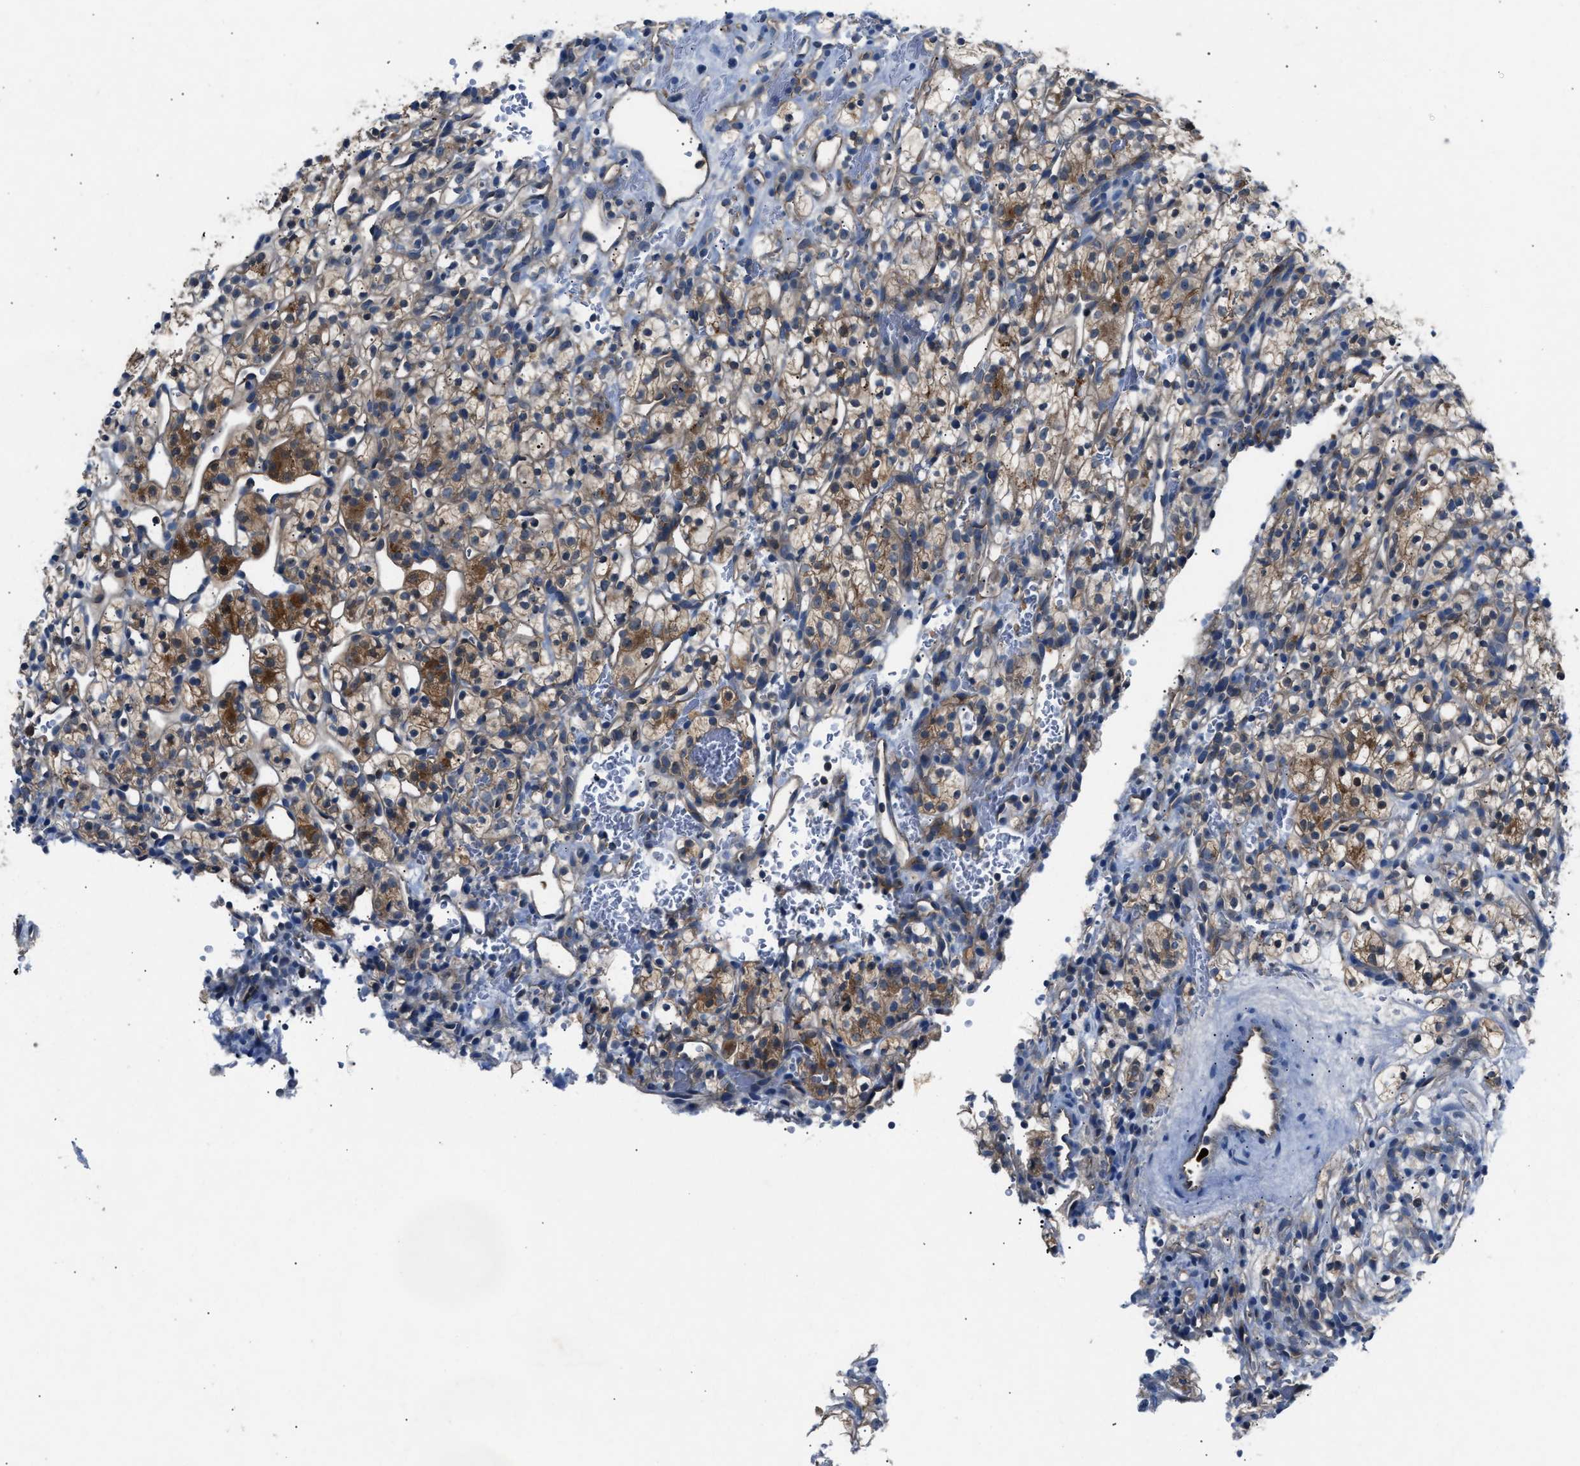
{"staining": {"intensity": "moderate", "quantity": ">75%", "location": "cytoplasmic/membranous"}, "tissue": "renal cancer", "cell_type": "Tumor cells", "image_type": "cancer", "snomed": [{"axis": "morphology", "description": "Adenocarcinoma, NOS"}, {"axis": "topography", "description": "Kidney"}], "caption": "Human adenocarcinoma (renal) stained with a protein marker demonstrates moderate staining in tumor cells.", "gene": "DNAAF5", "patient": {"sex": "female", "age": 57}}